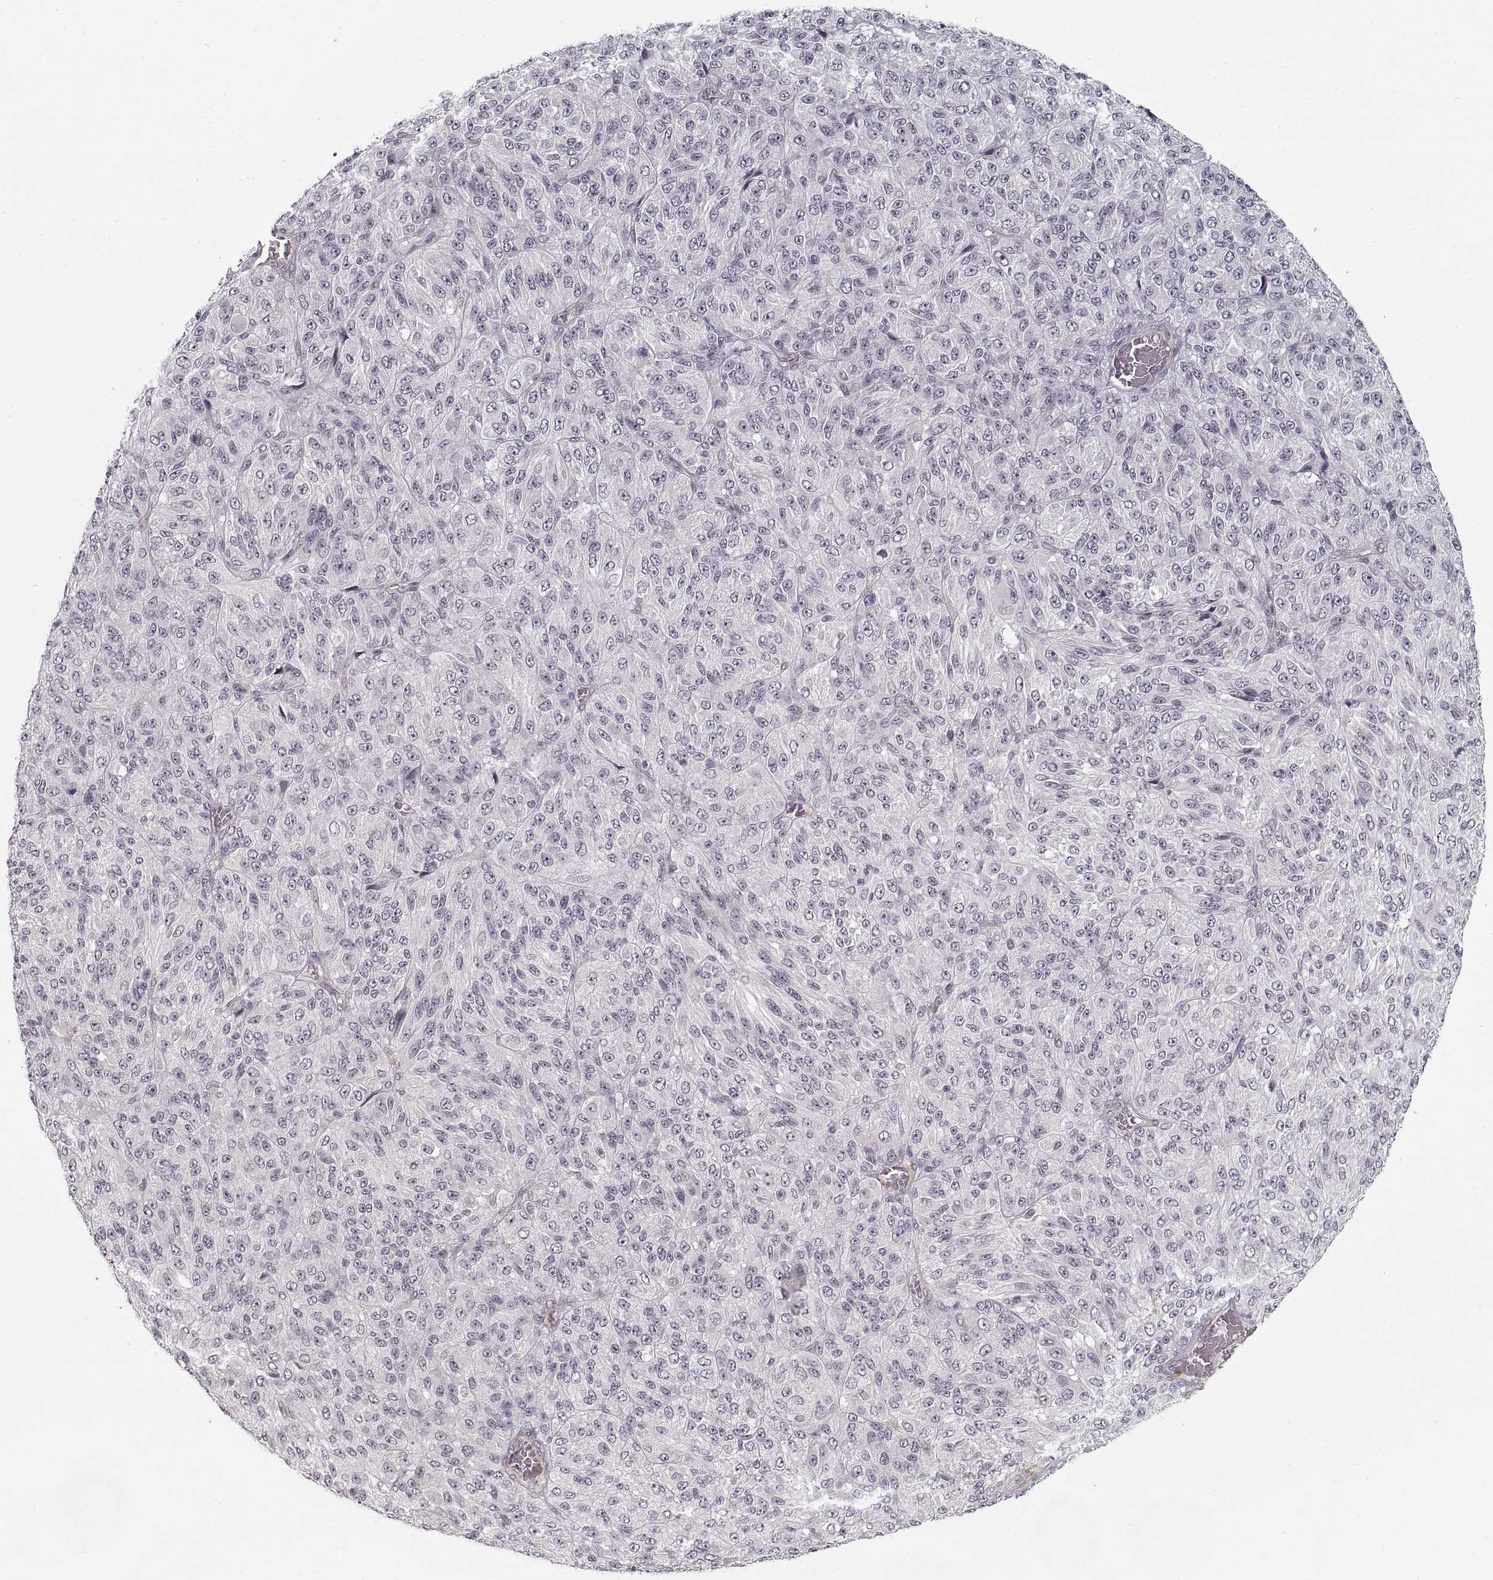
{"staining": {"intensity": "negative", "quantity": "none", "location": "none"}, "tissue": "melanoma", "cell_type": "Tumor cells", "image_type": "cancer", "snomed": [{"axis": "morphology", "description": "Malignant melanoma, Metastatic site"}, {"axis": "topography", "description": "Brain"}], "caption": "Immunohistochemistry image of human melanoma stained for a protein (brown), which shows no staining in tumor cells.", "gene": "LAMB2", "patient": {"sex": "female", "age": 56}}